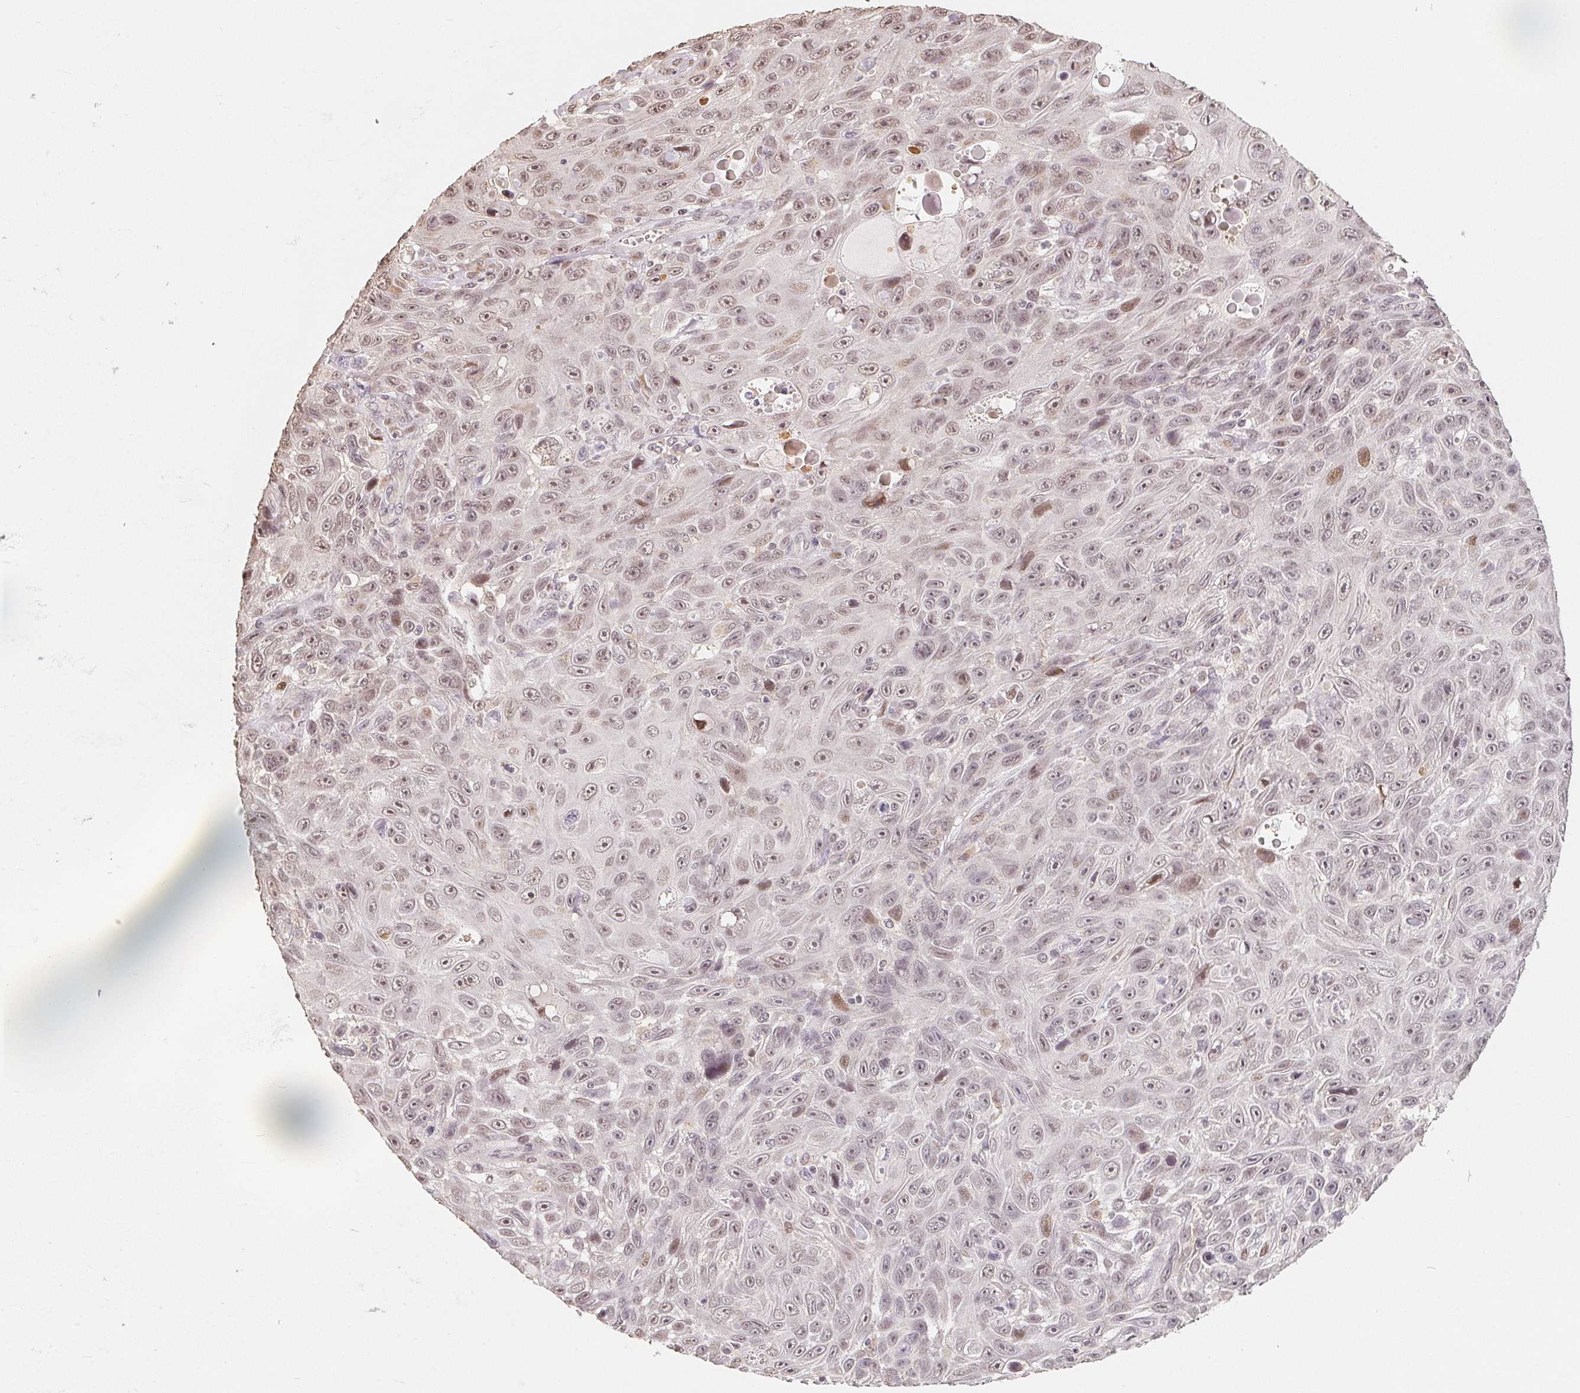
{"staining": {"intensity": "weak", "quantity": "25%-75%", "location": "nuclear"}, "tissue": "skin cancer", "cell_type": "Tumor cells", "image_type": "cancer", "snomed": [{"axis": "morphology", "description": "Squamous cell carcinoma, NOS"}, {"axis": "topography", "description": "Skin"}], "caption": "The histopathology image demonstrates staining of skin cancer (squamous cell carcinoma), revealing weak nuclear protein expression (brown color) within tumor cells.", "gene": "CCDC138", "patient": {"sex": "male", "age": 82}}